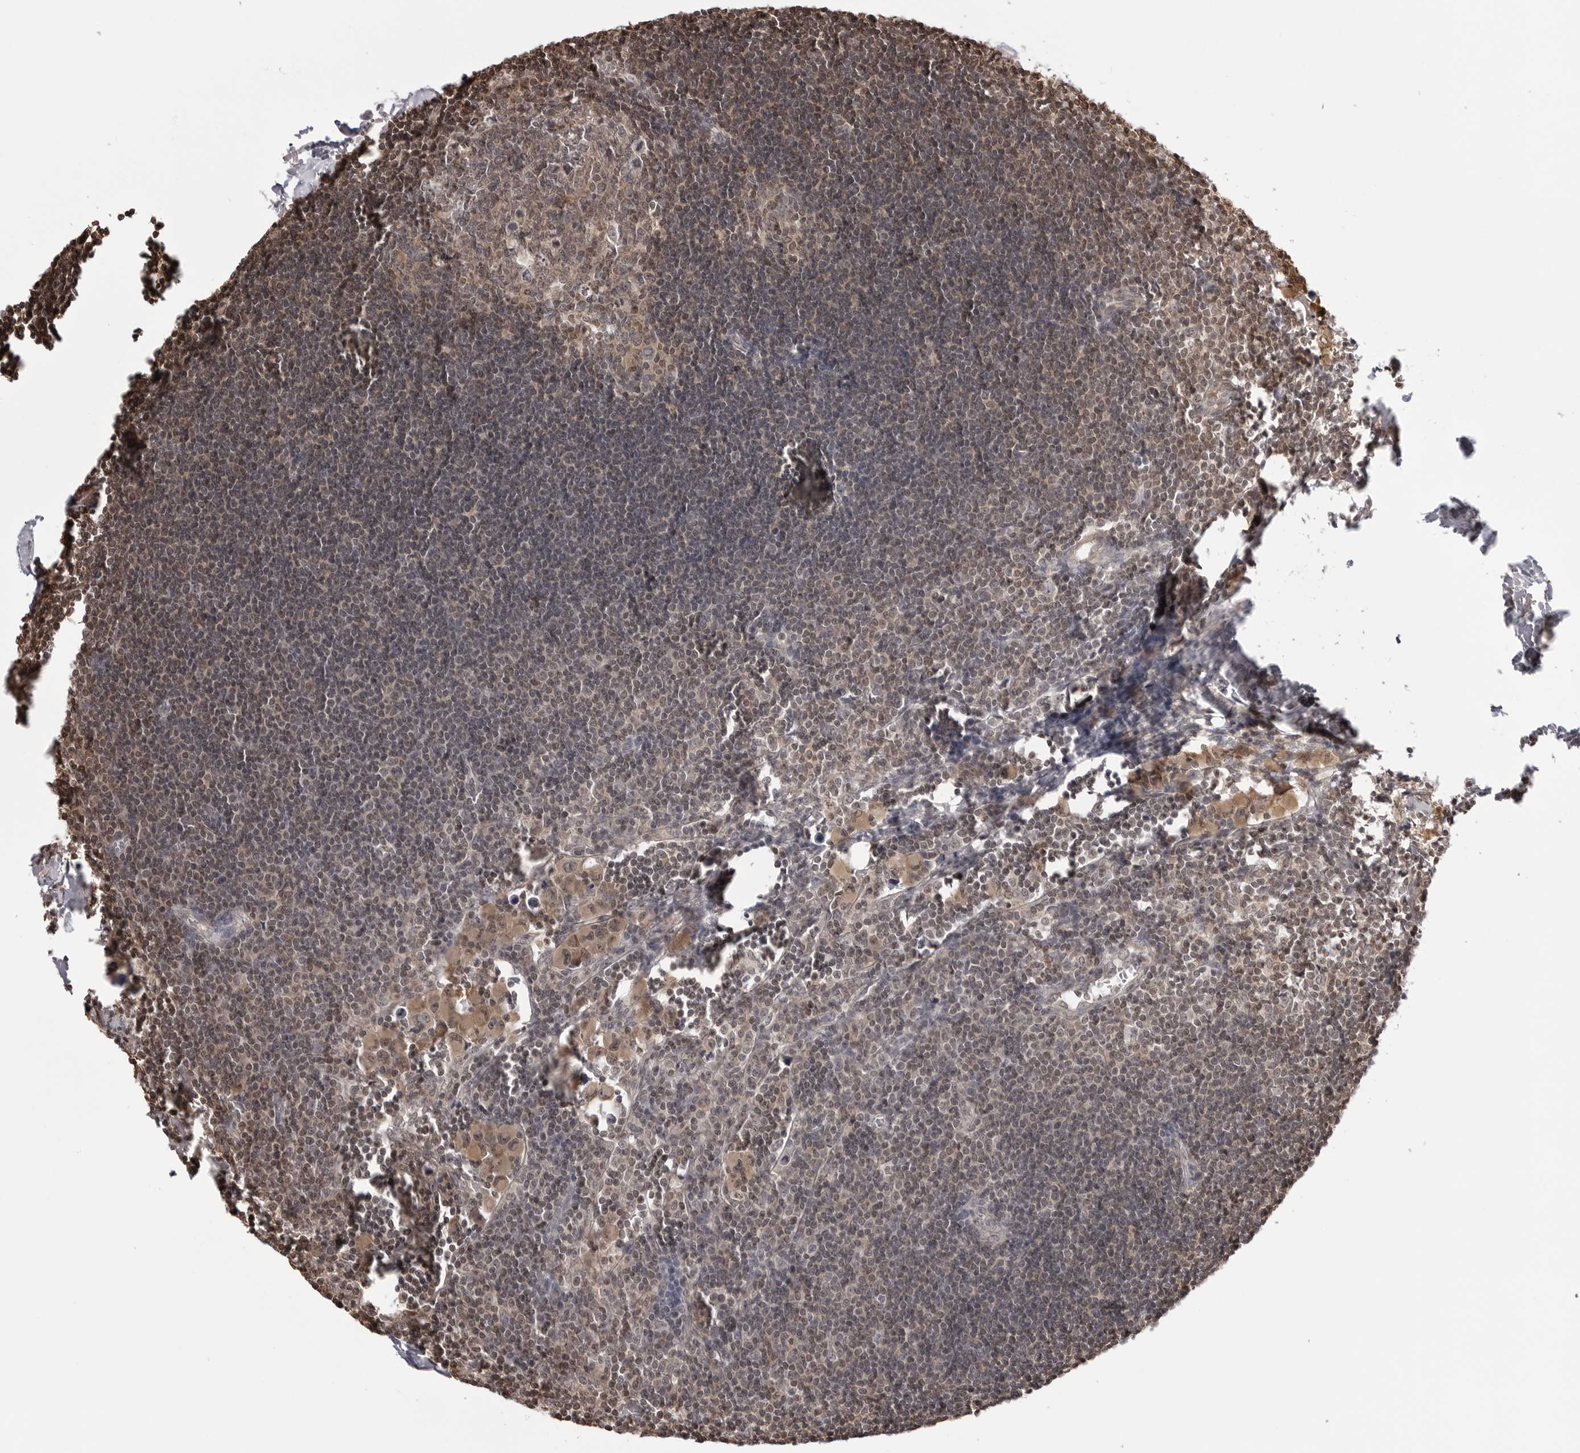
{"staining": {"intensity": "weak", "quantity": "<25%", "location": "cytoplasmic/membranous"}, "tissue": "lymph node", "cell_type": "Germinal center cells", "image_type": "normal", "snomed": [{"axis": "morphology", "description": "Normal tissue, NOS"}, {"axis": "morphology", "description": "Malignant melanoma, Metastatic site"}, {"axis": "topography", "description": "Lymph node"}], "caption": "Protein analysis of benign lymph node displays no significant positivity in germinal center cells. Brightfield microscopy of immunohistochemistry stained with DAB (brown) and hematoxylin (blue), captured at high magnification.", "gene": "YWHAG", "patient": {"sex": "male", "age": 41}}